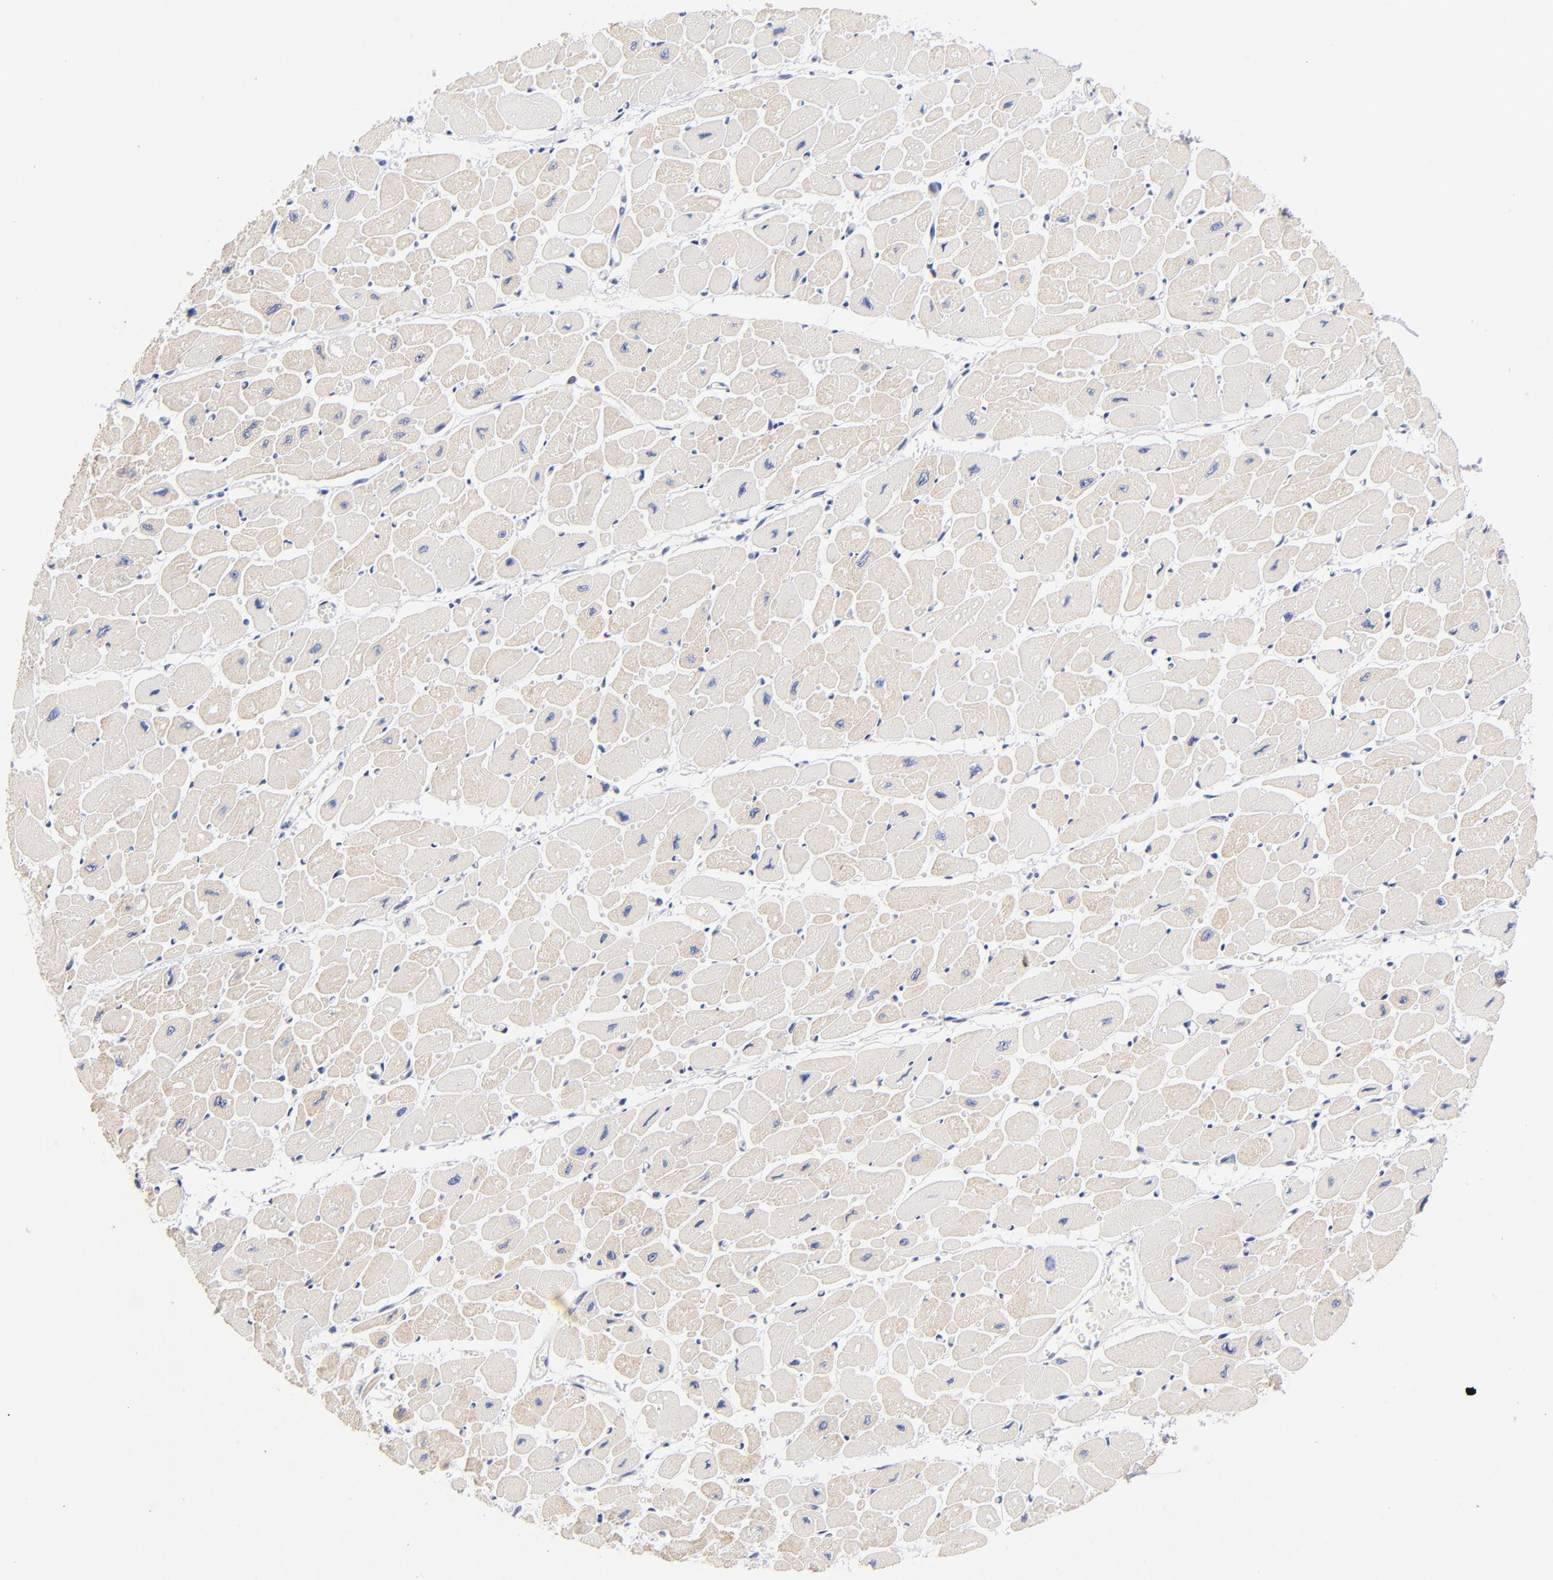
{"staining": {"intensity": "negative", "quantity": "none", "location": "none"}, "tissue": "heart muscle", "cell_type": "Cardiomyocytes", "image_type": "normal", "snomed": [{"axis": "morphology", "description": "Normal tissue, NOS"}, {"axis": "topography", "description": "Heart"}], "caption": "A high-resolution photomicrograph shows IHC staining of unremarkable heart muscle, which displays no significant staining in cardiomyocytes.", "gene": "ZNF155", "patient": {"sex": "female", "age": 54}}